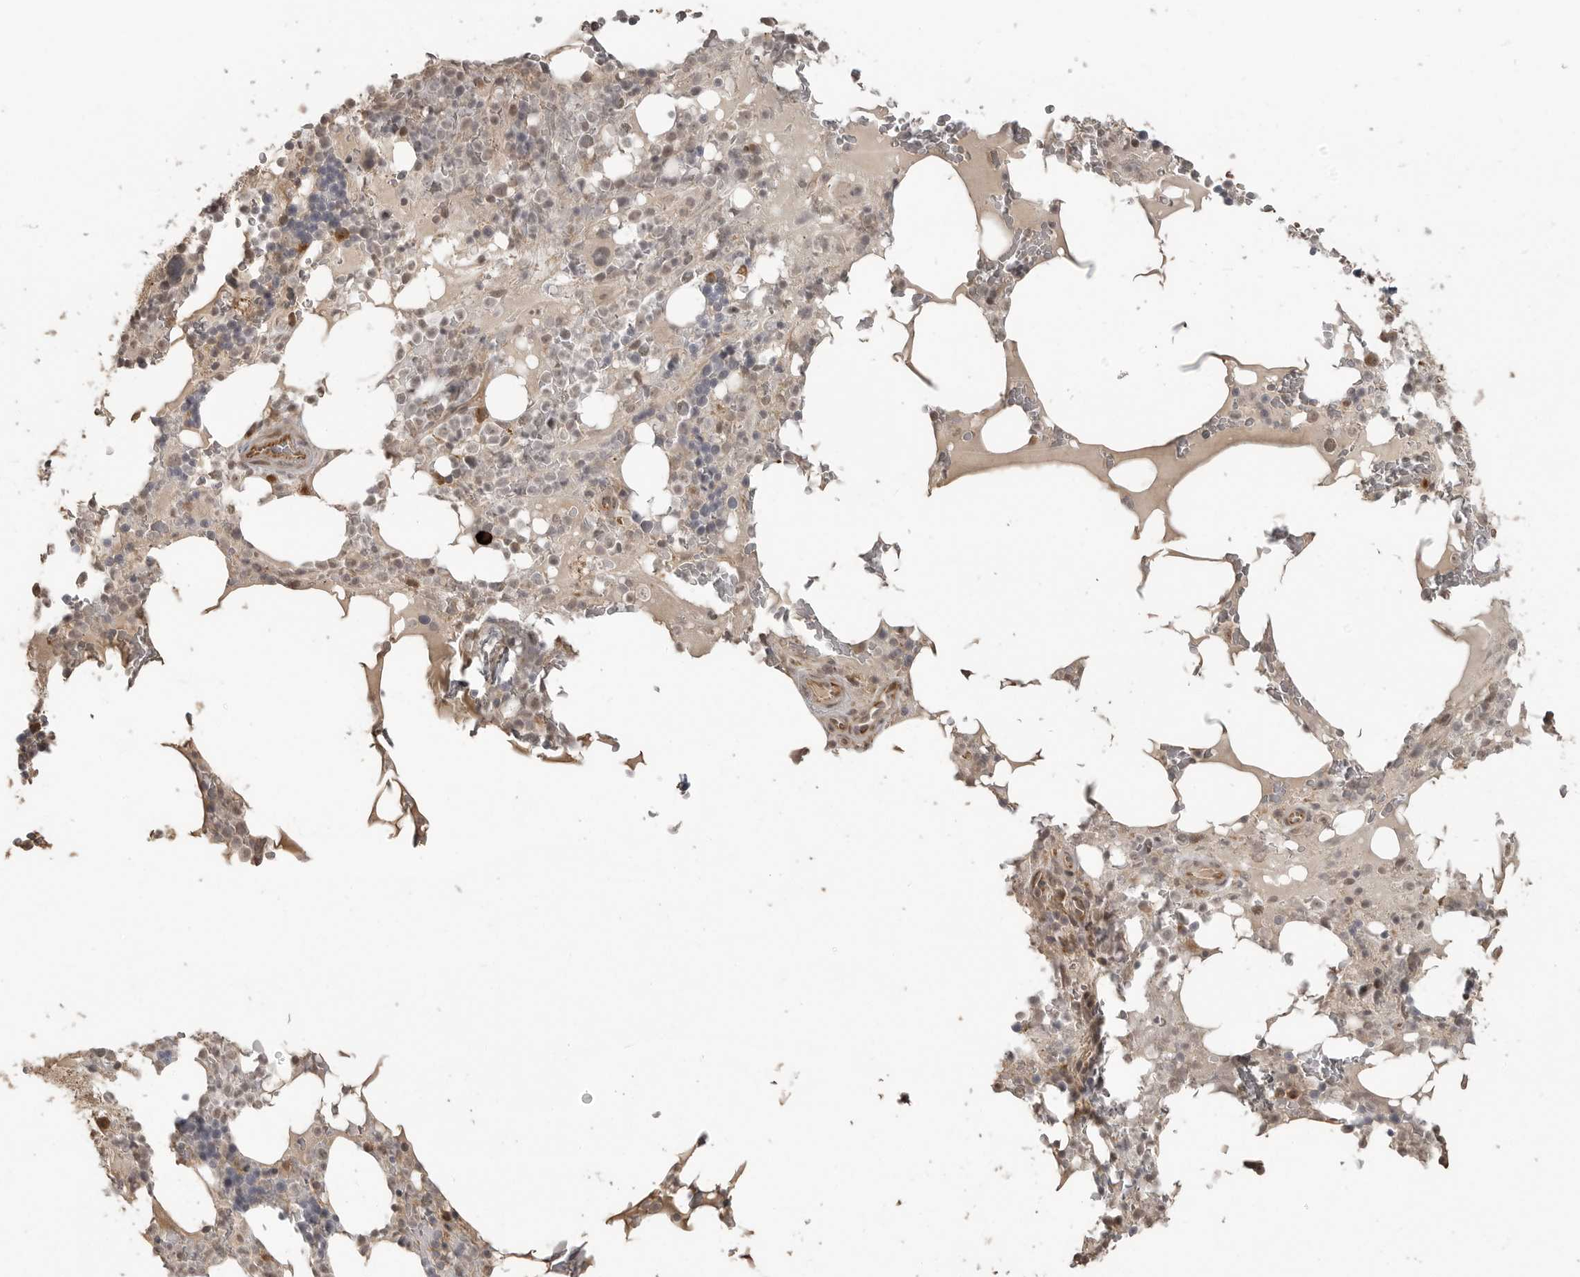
{"staining": {"intensity": "weak", "quantity": "25%-75%", "location": "nuclear"}, "tissue": "bone marrow", "cell_type": "Hematopoietic cells", "image_type": "normal", "snomed": [{"axis": "morphology", "description": "Normal tissue, NOS"}, {"axis": "topography", "description": "Bone marrow"}], "caption": "Bone marrow stained with a brown dye reveals weak nuclear positive expression in about 25%-75% of hematopoietic cells.", "gene": "SMG8", "patient": {"sex": "male", "age": 58}}